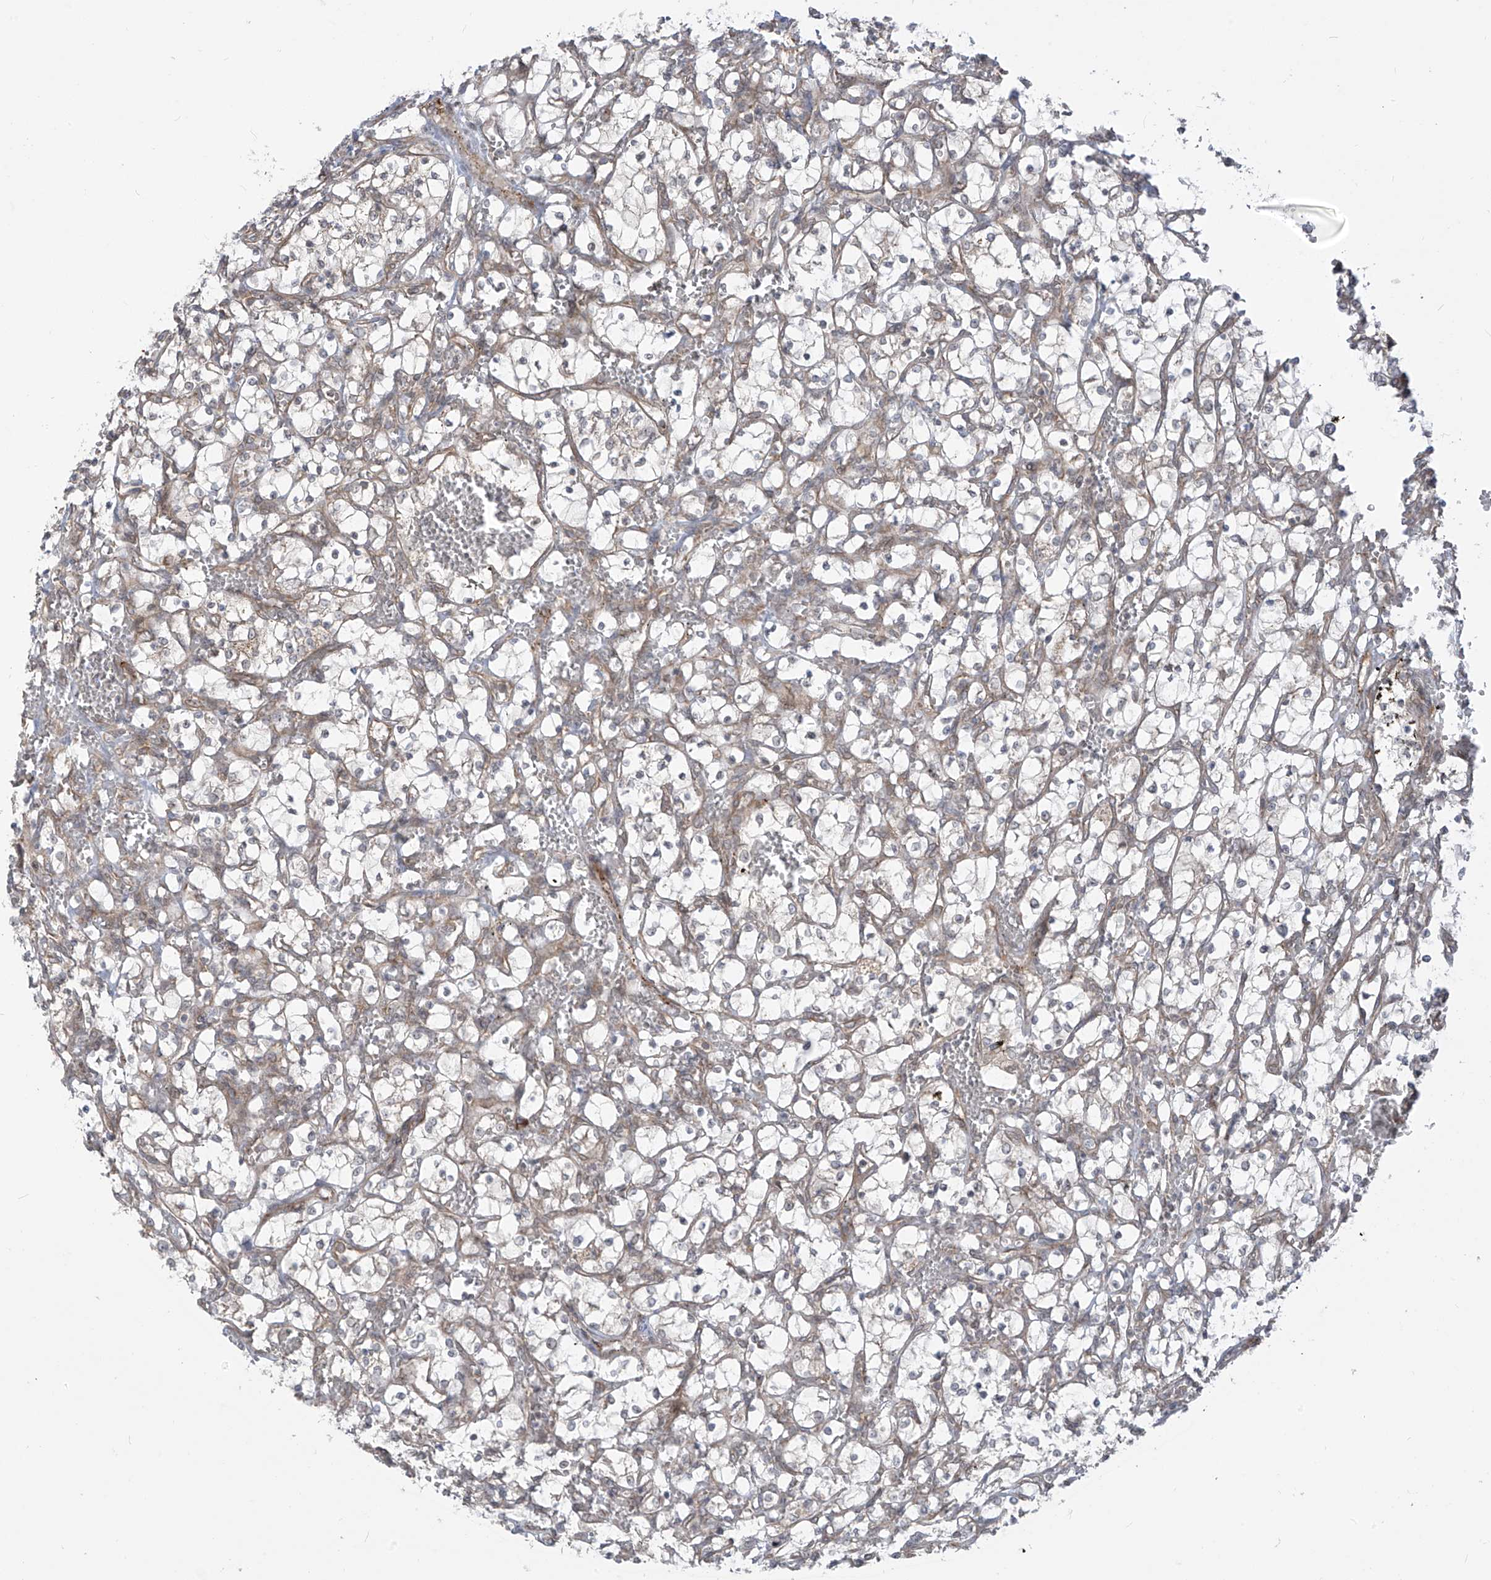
{"staining": {"intensity": "negative", "quantity": "none", "location": "none"}, "tissue": "renal cancer", "cell_type": "Tumor cells", "image_type": "cancer", "snomed": [{"axis": "morphology", "description": "Adenocarcinoma, NOS"}, {"axis": "topography", "description": "Kidney"}], "caption": "Tumor cells are negative for brown protein staining in renal adenocarcinoma.", "gene": "TRIM67", "patient": {"sex": "female", "age": 69}}